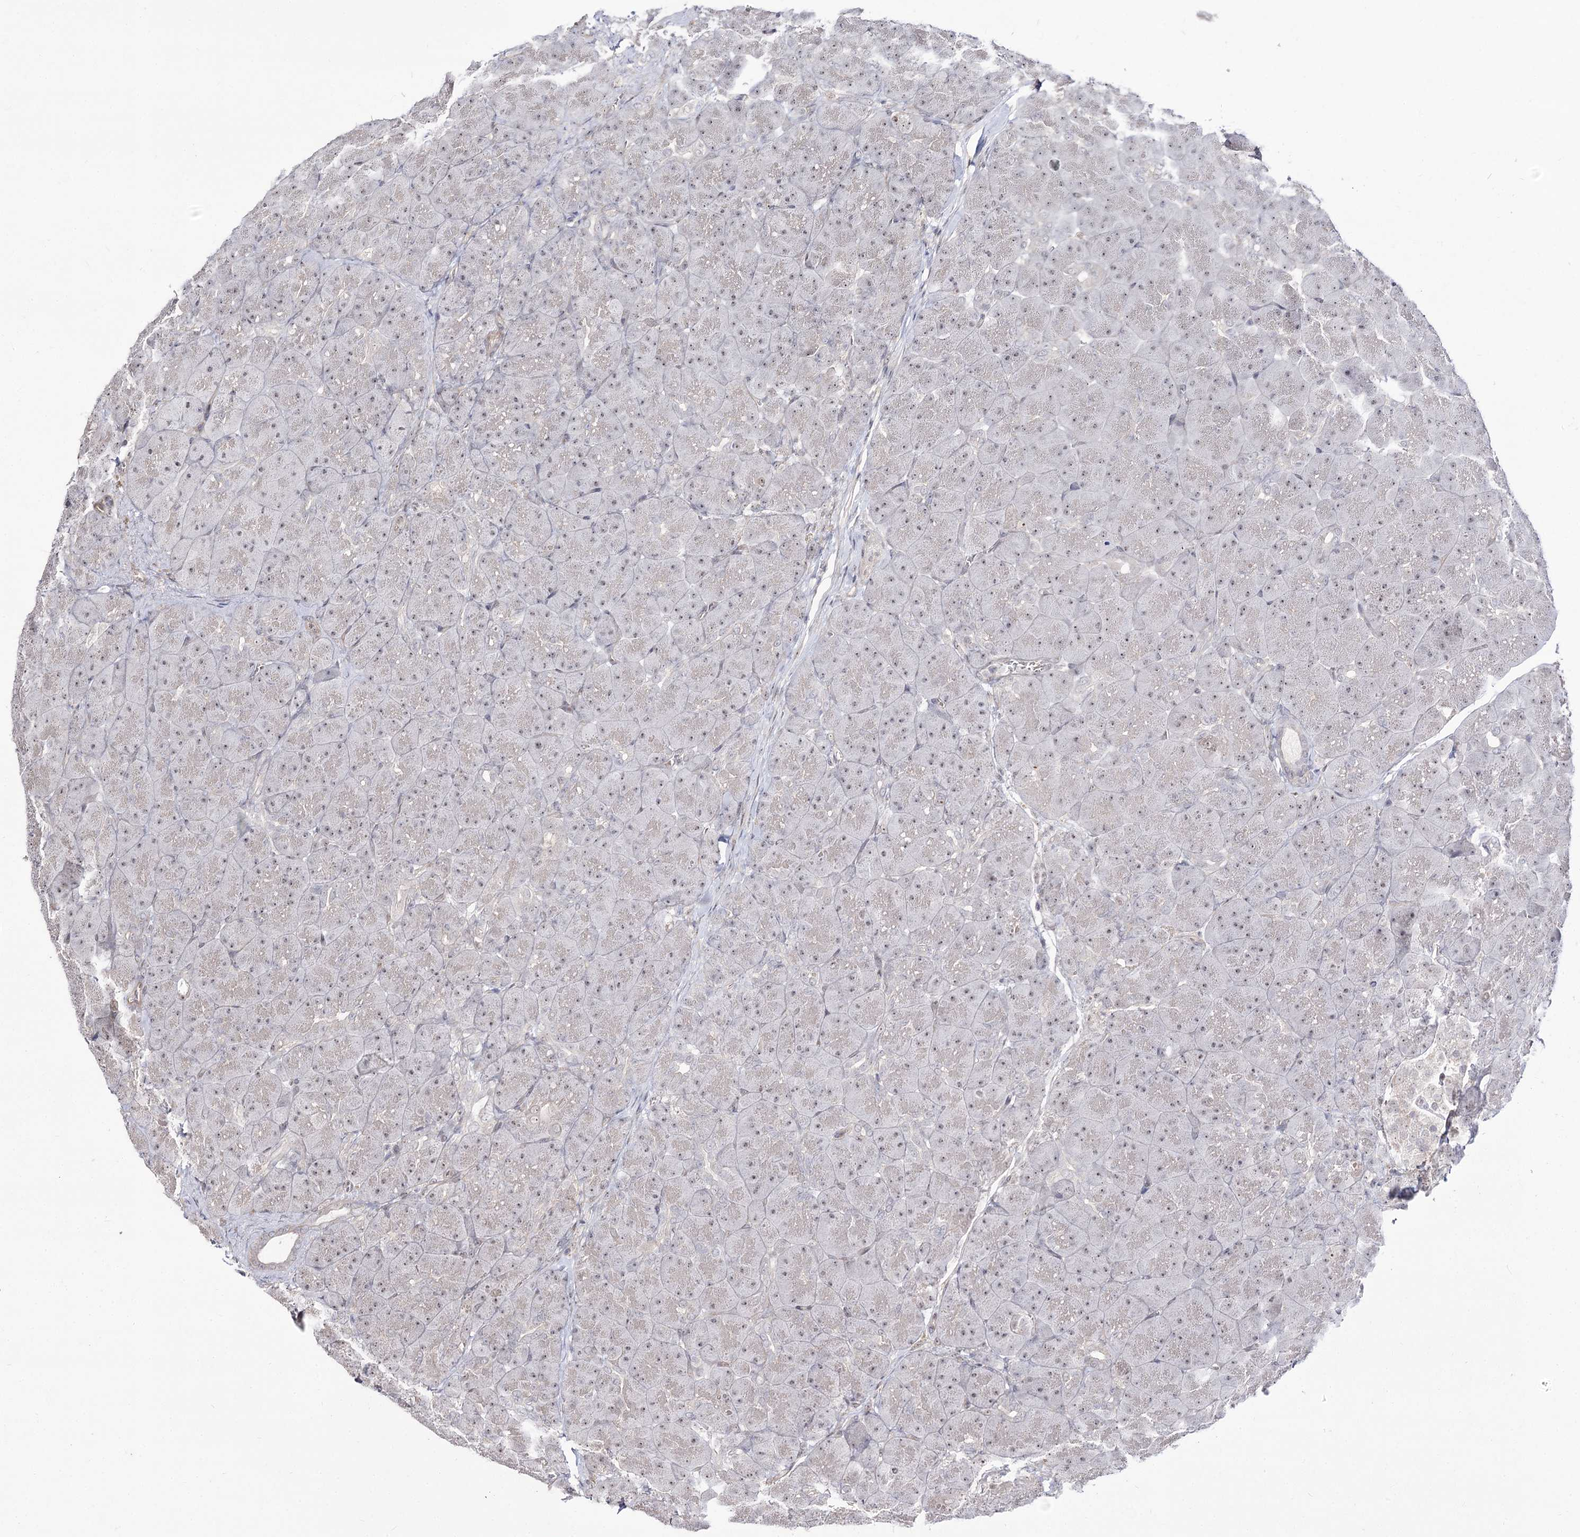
{"staining": {"intensity": "weak", "quantity": "<25%", "location": "nuclear"}, "tissue": "pancreas", "cell_type": "Exocrine glandular cells", "image_type": "normal", "snomed": [{"axis": "morphology", "description": "Normal tissue, NOS"}, {"axis": "topography", "description": "Pancreas"}], "caption": "High magnification brightfield microscopy of benign pancreas stained with DAB (3,3'-diaminobenzidine) (brown) and counterstained with hematoxylin (blue): exocrine glandular cells show no significant staining. Nuclei are stained in blue.", "gene": "RRP9", "patient": {"sex": "male", "age": 66}}